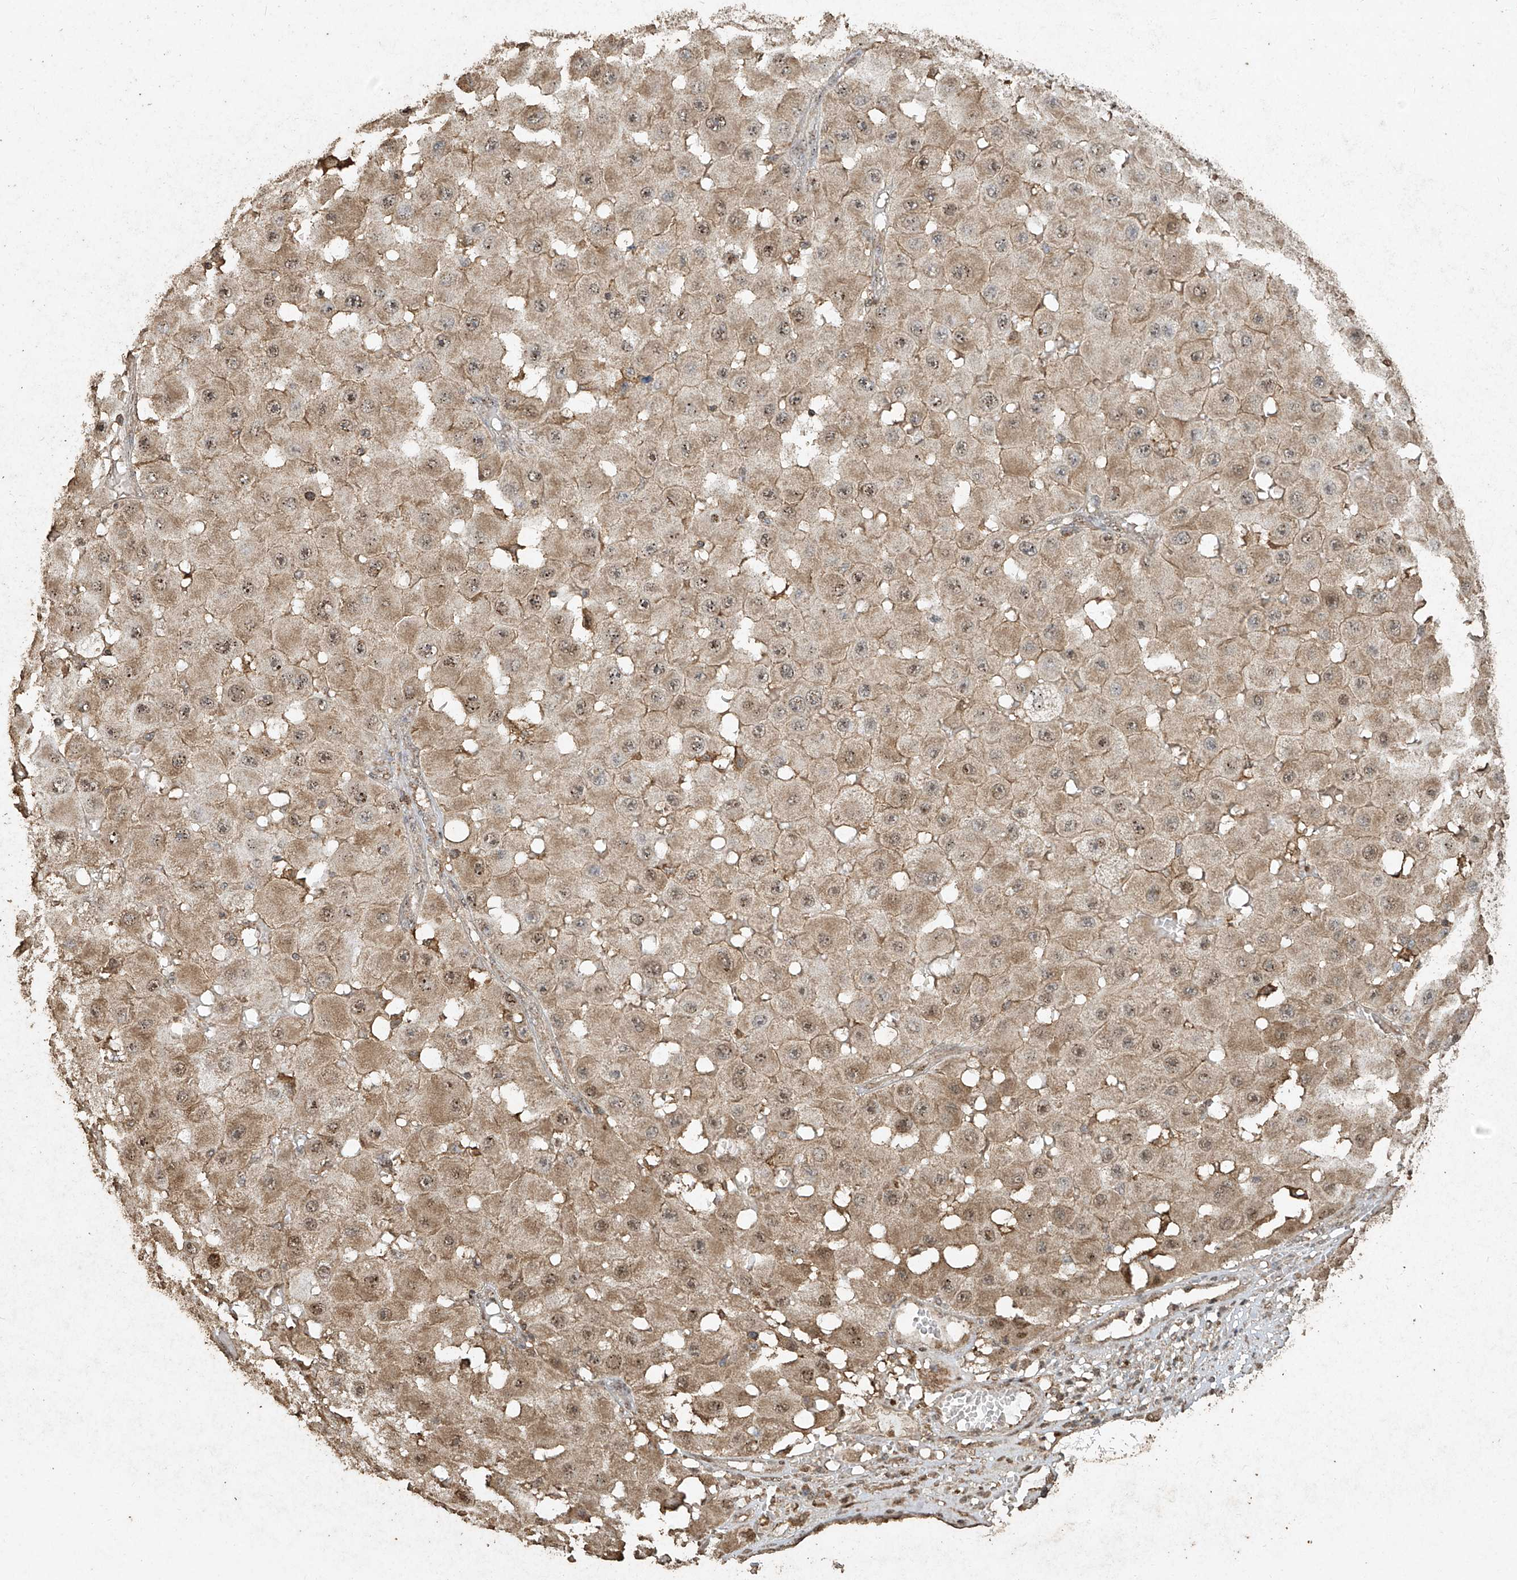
{"staining": {"intensity": "moderate", "quantity": "25%-75%", "location": "nuclear"}, "tissue": "melanoma", "cell_type": "Tumor cells", "image_type": "cancer", "snomed": [{"axis": "morphology", "description": "Malignant melanoma, NOS"}, {"axis": "topography", "description": "Skin"}], "caption": "Malignant melanoma stained with a brown dye displays moderate nuclear positive staining in about 25%-75% of tumor cells.", "gene": "ERBB3", "patient": {"sex": "female", "age": 81}}